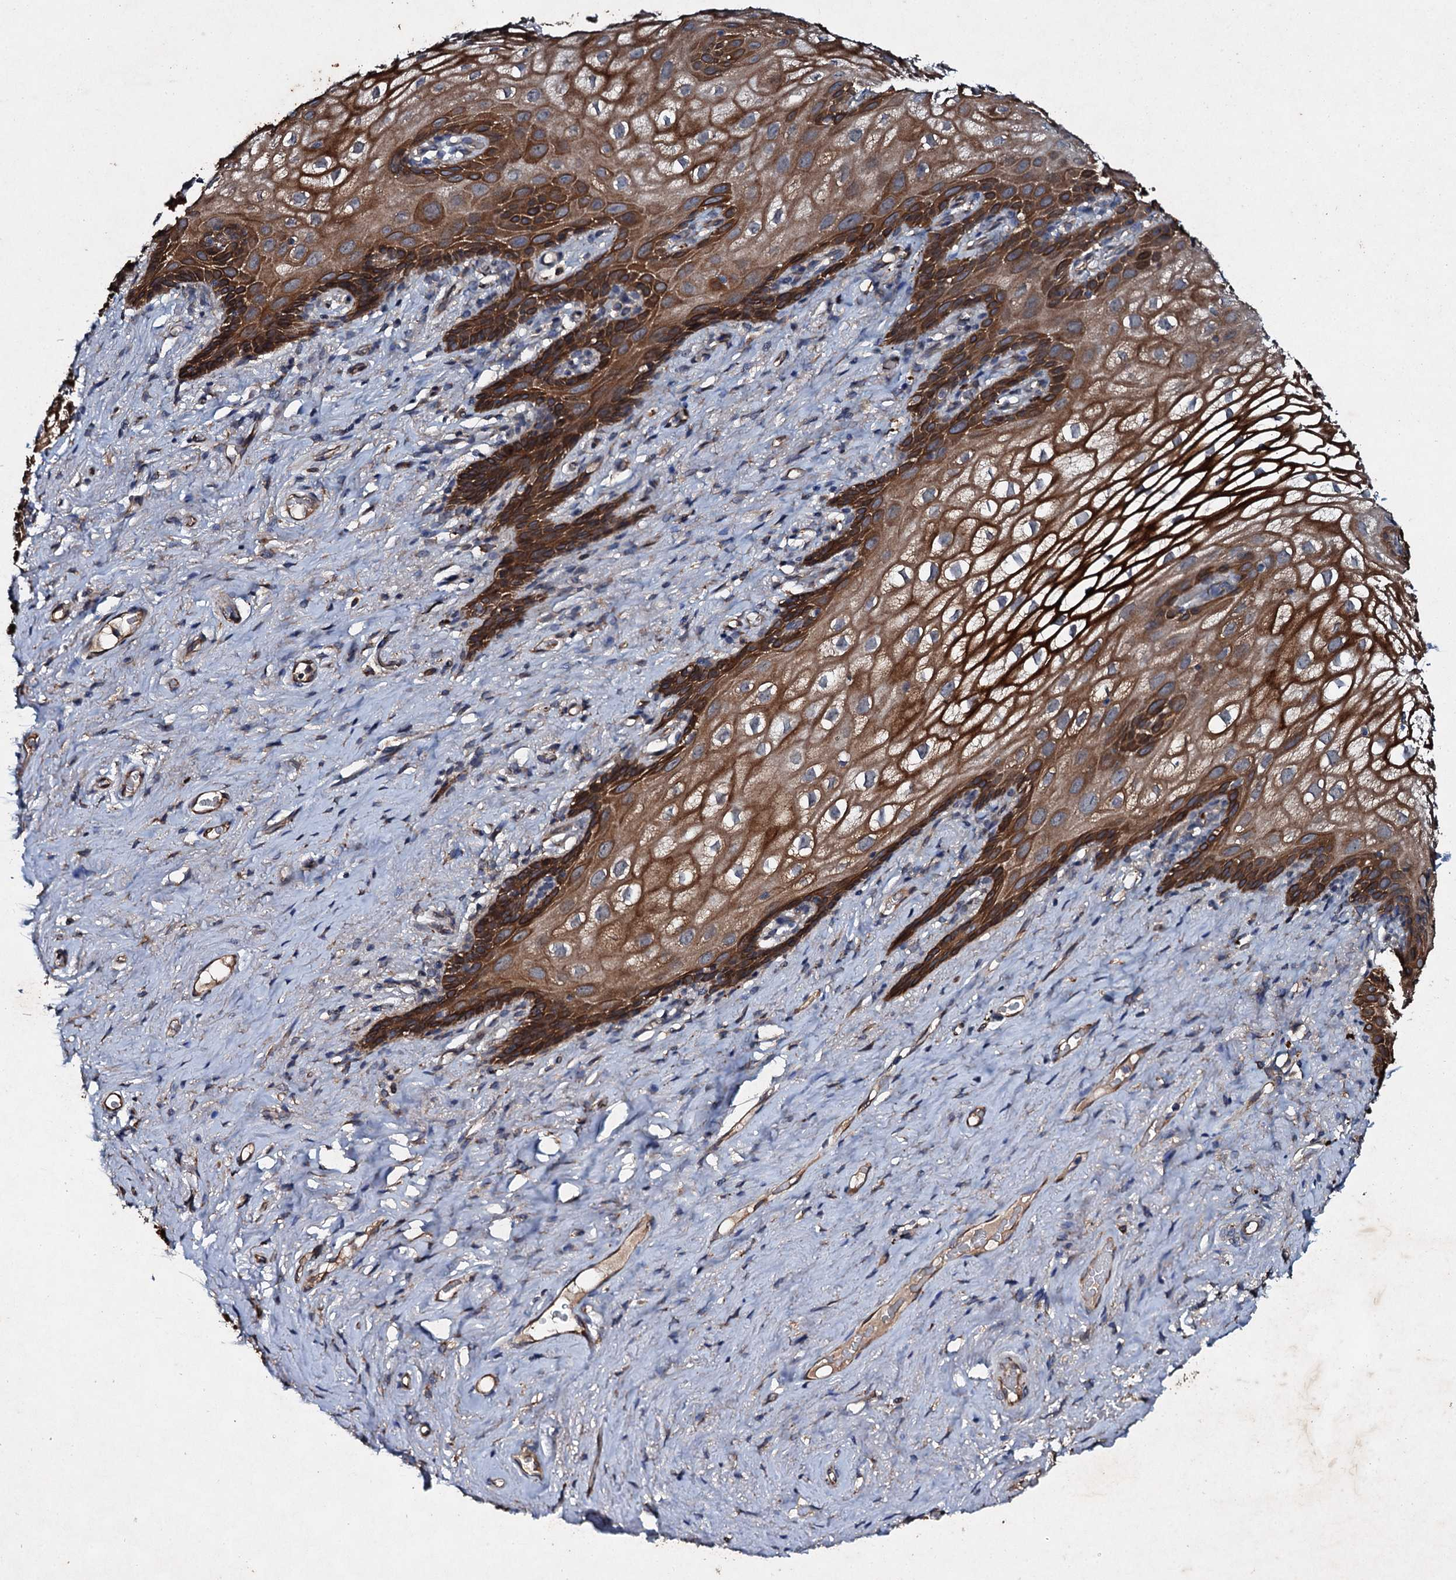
{"staining": {"intensity": "strong", "quantity": "<25%", "location": "cytoplasmic/membranous"}, "tissue": "vagina", "cell_type": "Squamous epithelial cells", "image_type": "normal", "snomed": [{"axis": "morphology", "description": "Normal tissue, NOS"}, {"axis": "topography", "description": "Vagina"}, {"axis": "topography", "description": "Peripheral nerve tissue"}], "caption": "Normal vagina was stained to show a protein in brown. There is medium levels of strong cytoplasmic/membranous expression in about <25% of squamous epithelial cells.", "gene": "ADAMTS10", "patient": {"sex": "female", "age": 71}}